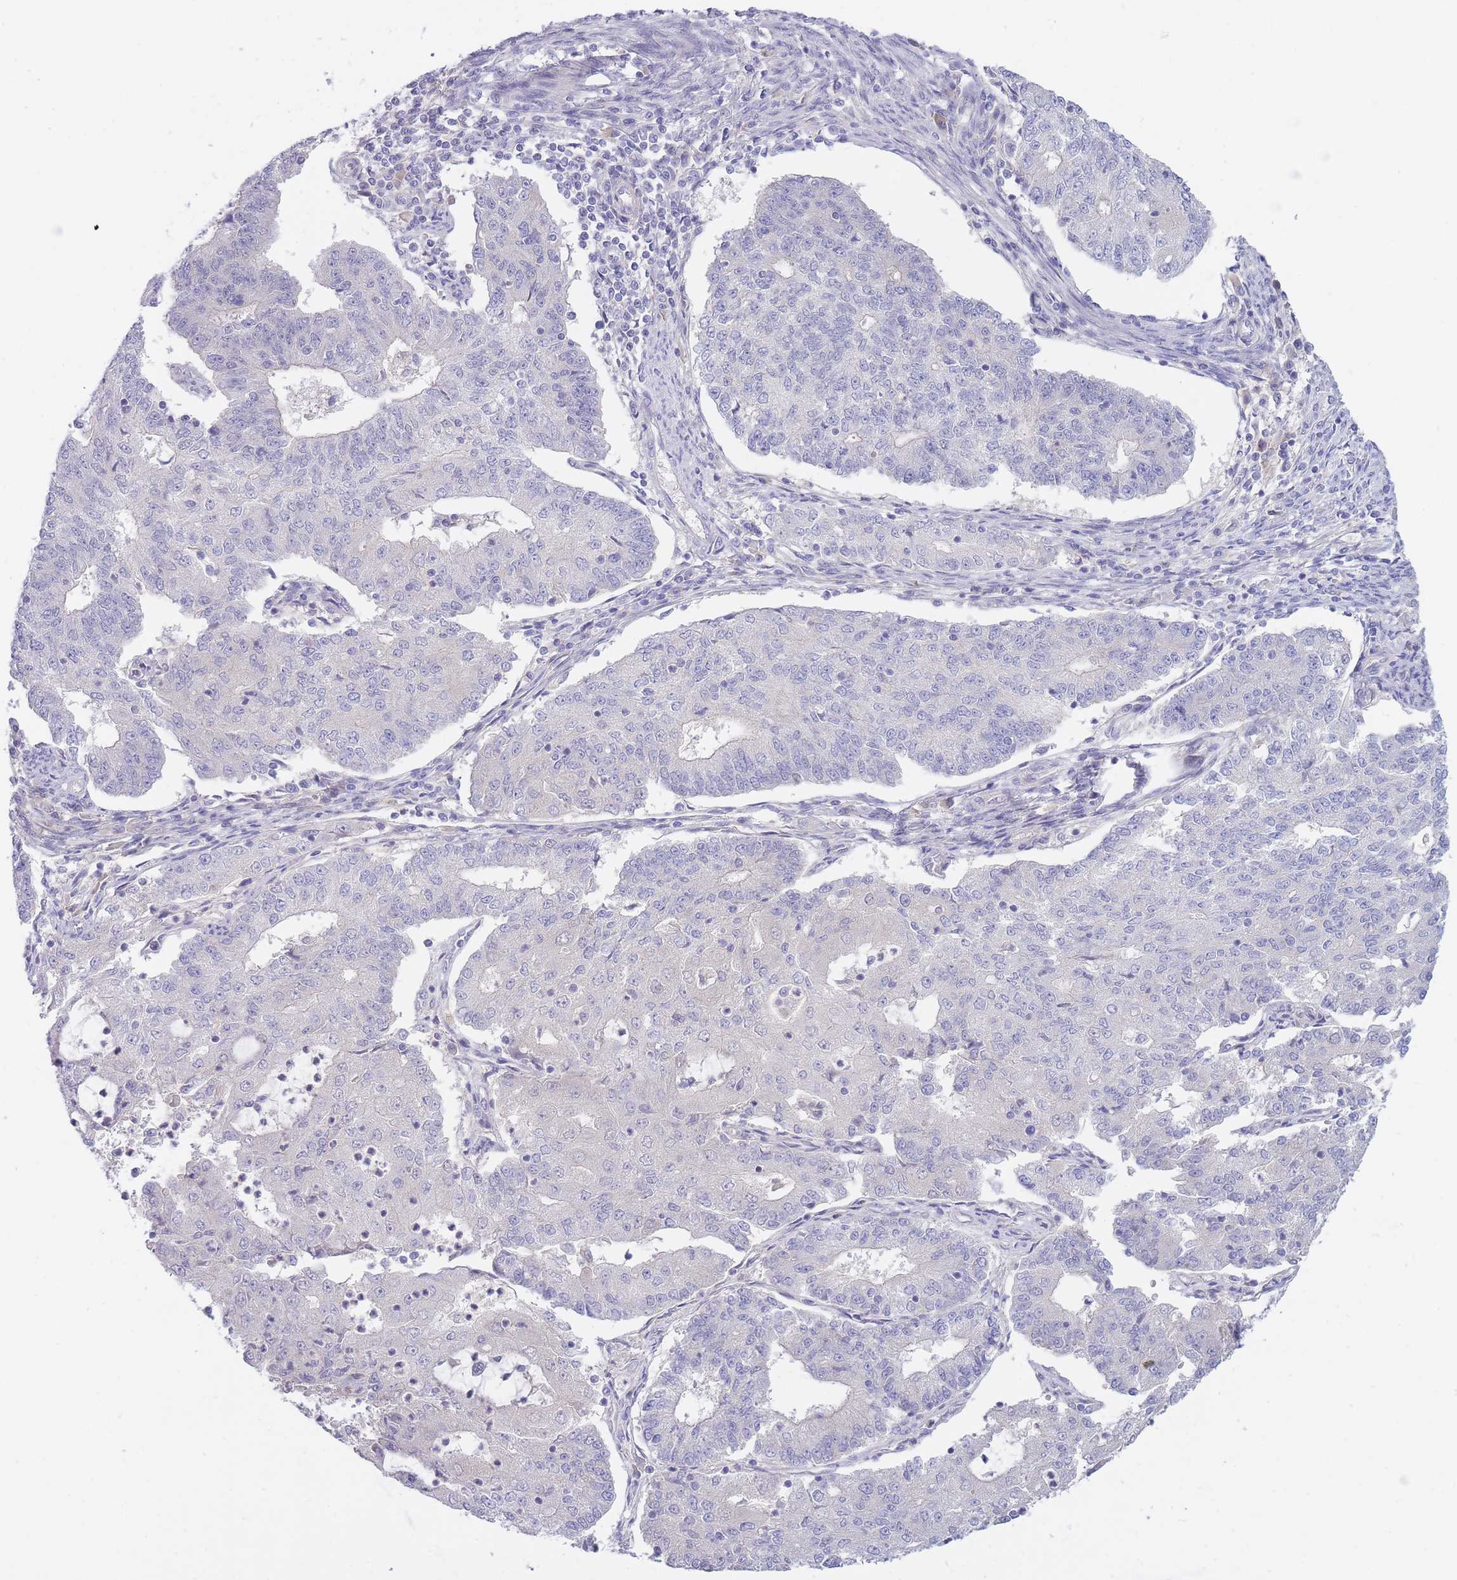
{"staining": {"intensity": "negative", "quantity": "none", "location": "none"}, "tissue": "endometrial cancer", "cell_type": "Tumor cells", "image_type": "cancer", "snomed": [{"axis": "morphology", "description": "Adenocarcinoma, NOS"}, {"axis": "topography", "description": "Endometrium"}], "caption": "Immunohistochemistry photomicrograph of neoplastic tissue: human endometrial cancer stained with DAB displays no significant protein staining in tumor cells.", "gene": "PRR23B", "patient": {"sex": "female", "age": 56}}